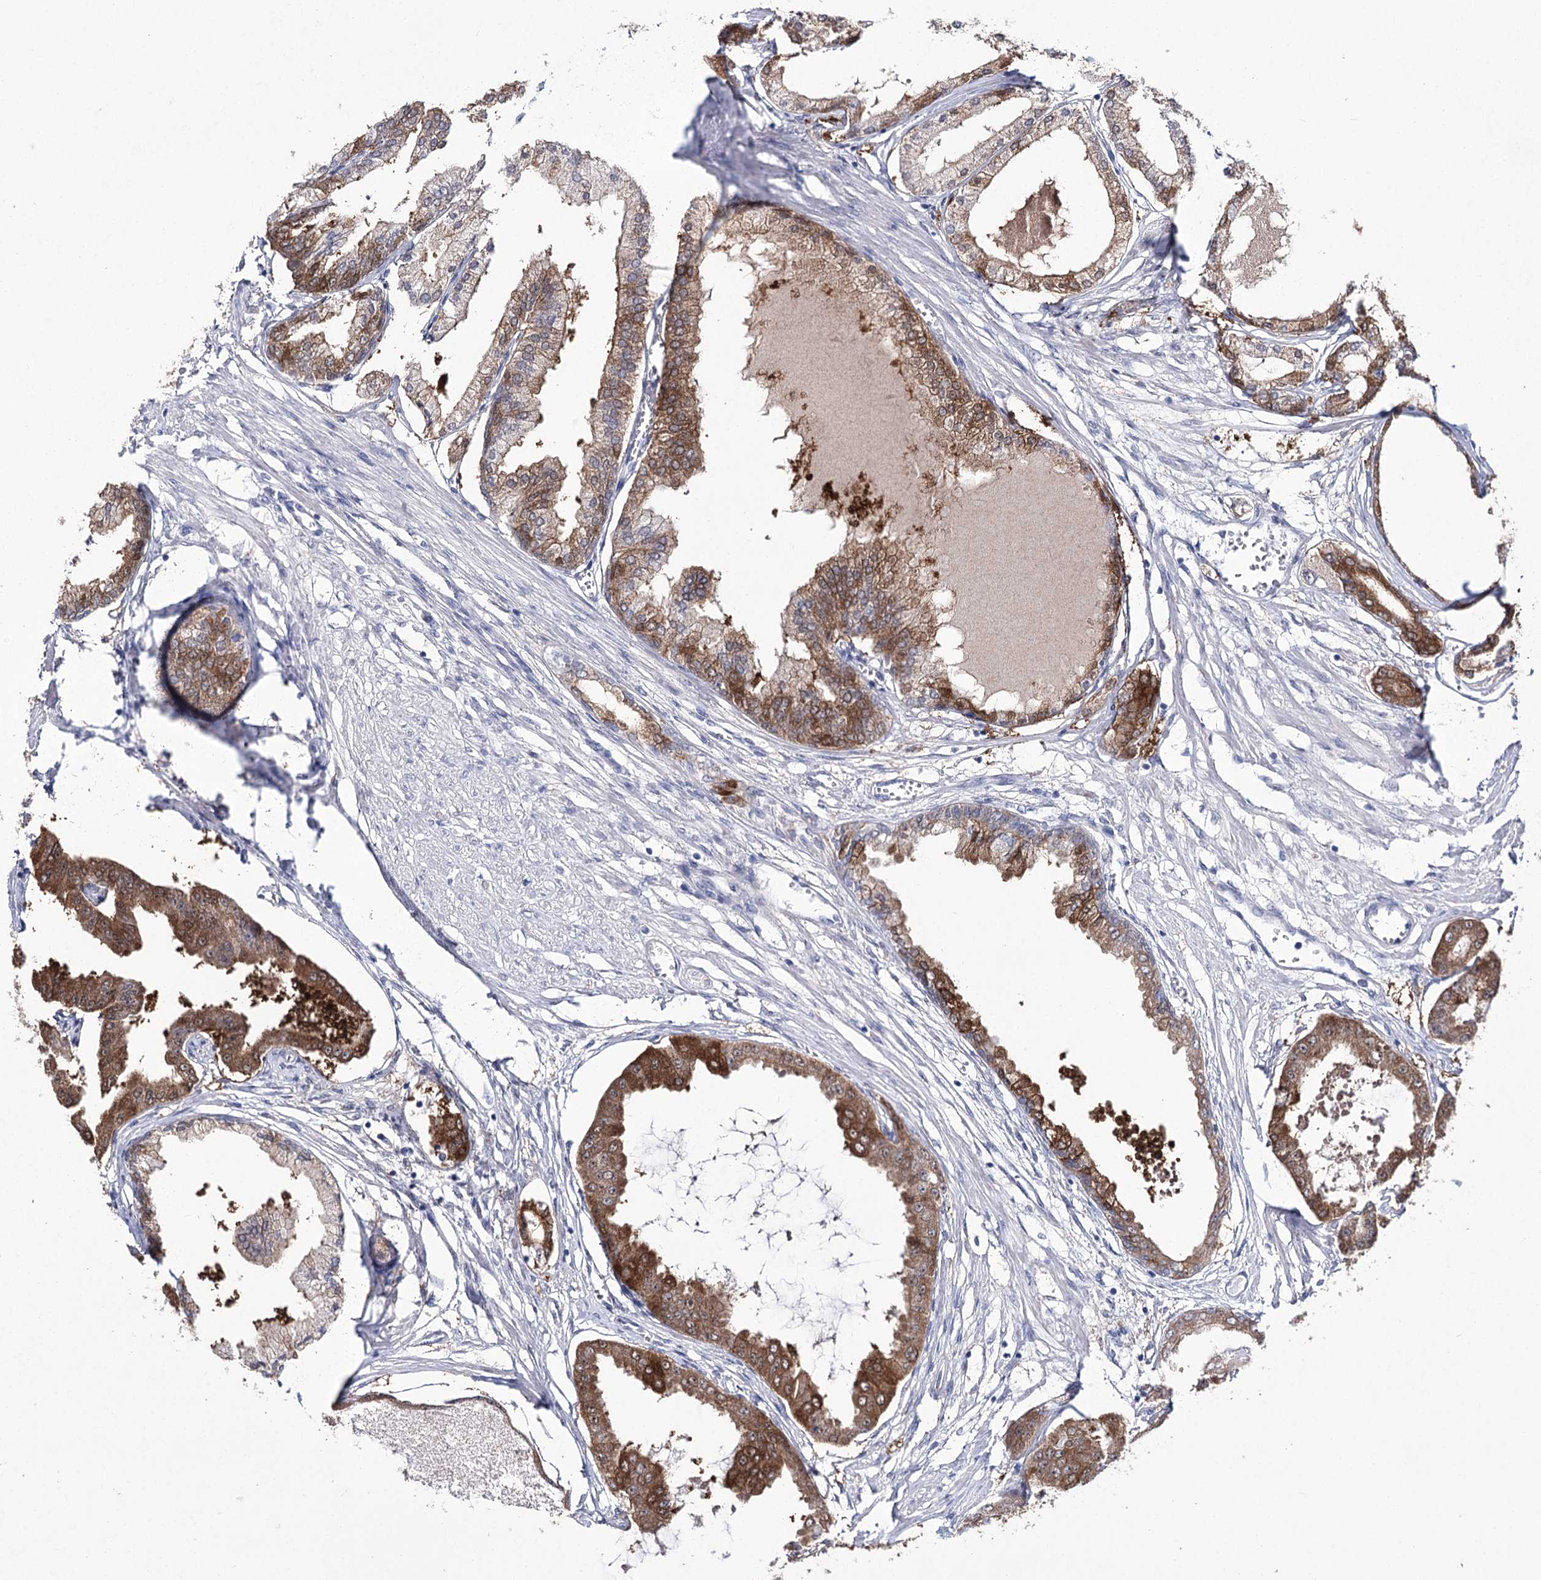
{"staining": {"intensity": "moderate", "quantity": ">75%", "location": "cytoplasmic/membranous"}, "tissue": "prostate cancer", "cell_type": "Tumor cells", "image_type": "cancer", "snomed": [{"axis": "morphology", "description": "Adenocarcinoma, Low grade"}, {"axis": "topography", "description": "Prostate"}], "caption": "Prostate adenocarcinoma (low-grade) stained with DAB immunohistochemistry demonstrates medium levels of moderate cytoplasmic/membranous staining in about >75% of tumor cells.", "gene": "UGDH", "patient": {"sex": "male", "age": 63}}